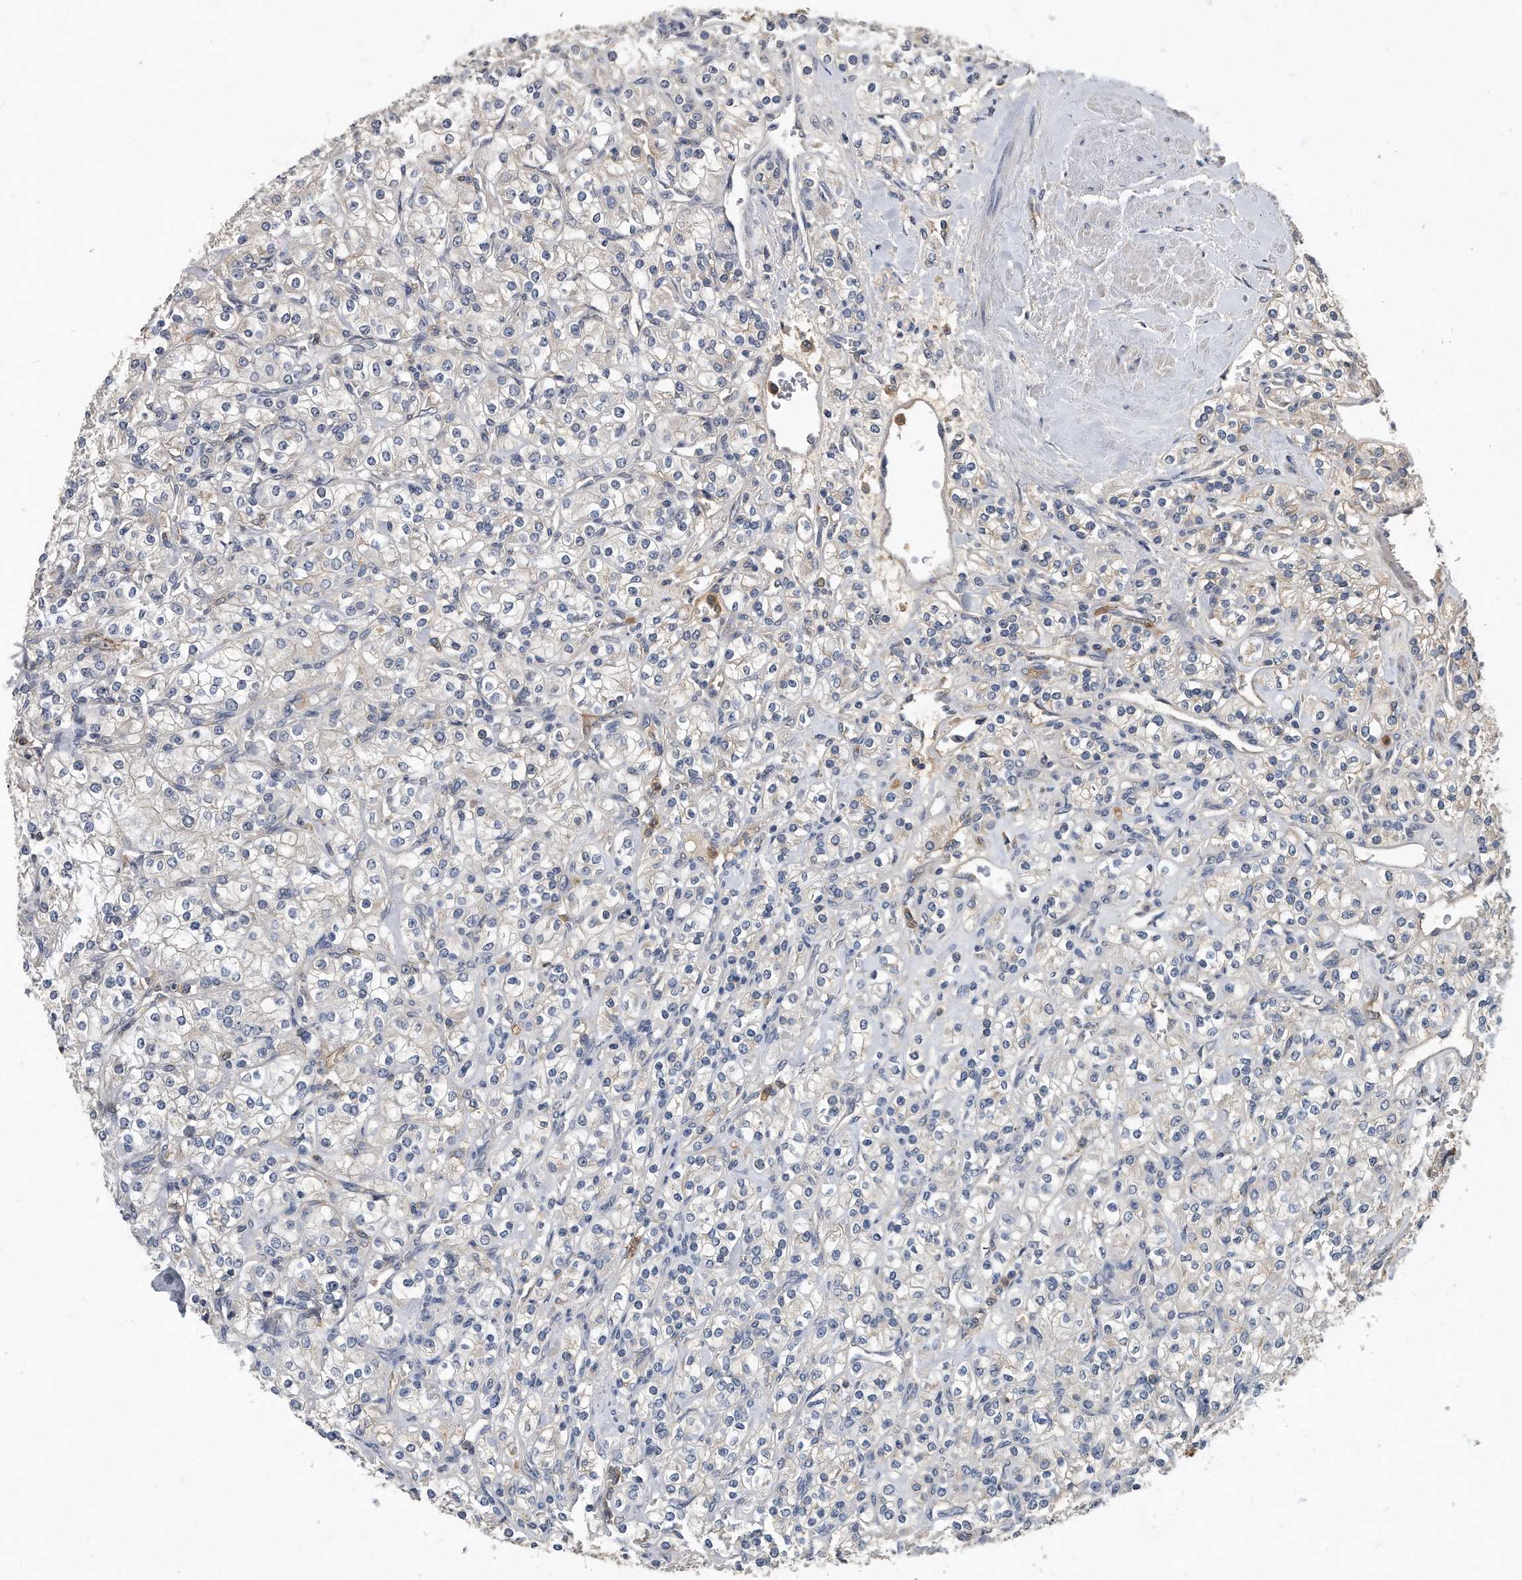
{"staining": {"intensity": "negative", "quantity": "none", "location": "none"}, "tissue": "renal cancer", "cell_type": "Tumor cells", "image_type": "cancer", "snomed": [{"axis": "morphology", "description": "Adenocarcinoma, NOS"}, {"axis": "topography", "description": "Kidney"}], "caption": "Adenocarcinoma (renal) was stained to show a protein in brown. There is no significant positivity in tumor cells.", "gene": "HOMER3", "patient": {"sex": "male", "age": 77}}